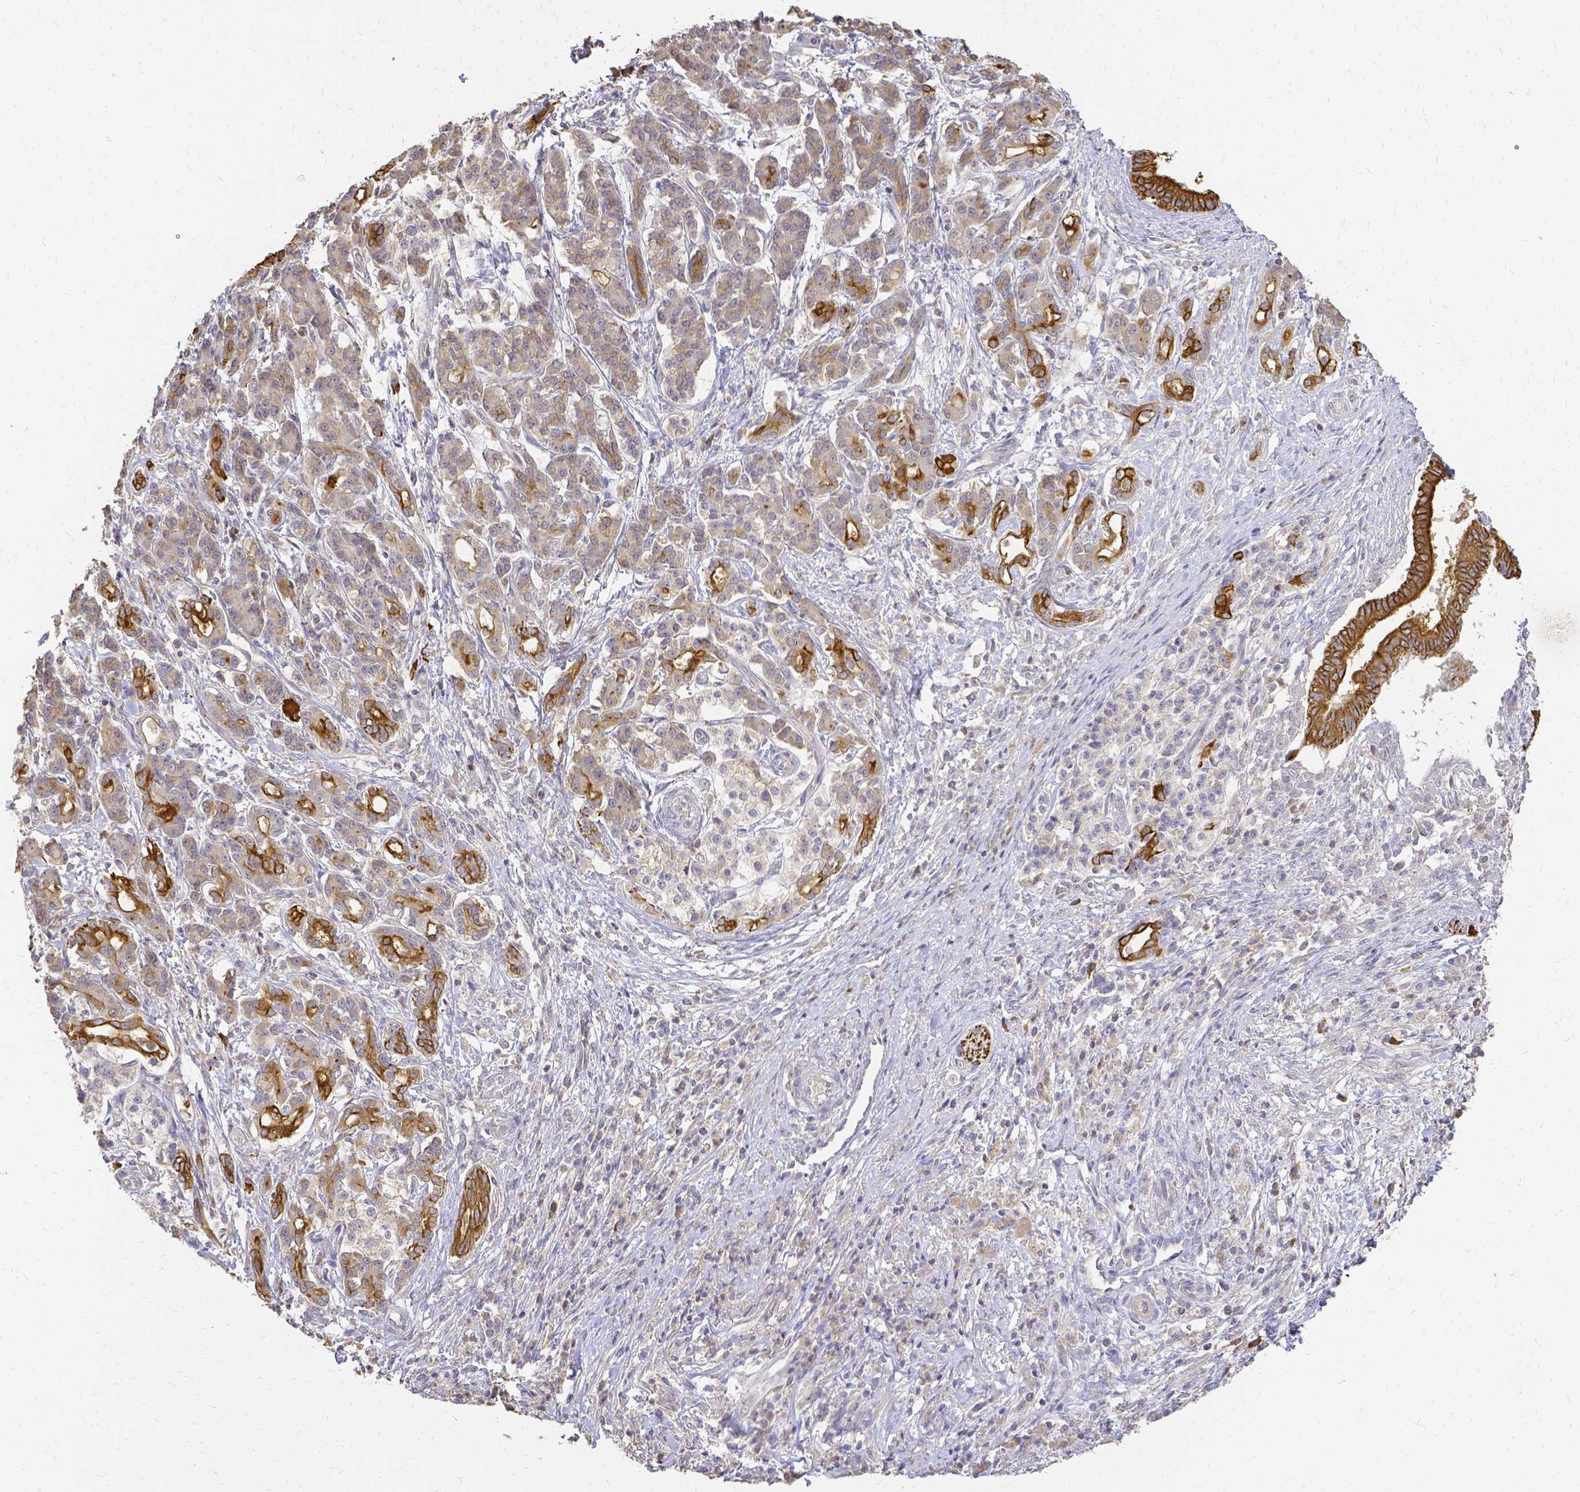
{"staining": {"intensity": "strong", "quantity": ">75%", "location": "cytoplasmic/membranous"}, "tissue": "pancreatic cancer", "cell_type": "Tumor cells", "image_type": "cancer", "snomed": [{"axis": "morphology", "description": "Adenocarcinoma, NOS"}, {"axis": "topography", "description": "Pancreas"}], "caption": "Human pancreatic cancer (adenocarcinoma) stained with a brown dye exhibits strong cytoplasmic/membranous positive staining in approximately >75% of tumor cells.", "gene": "CIB1", "patient": {"sex": "male", "age": 68}}